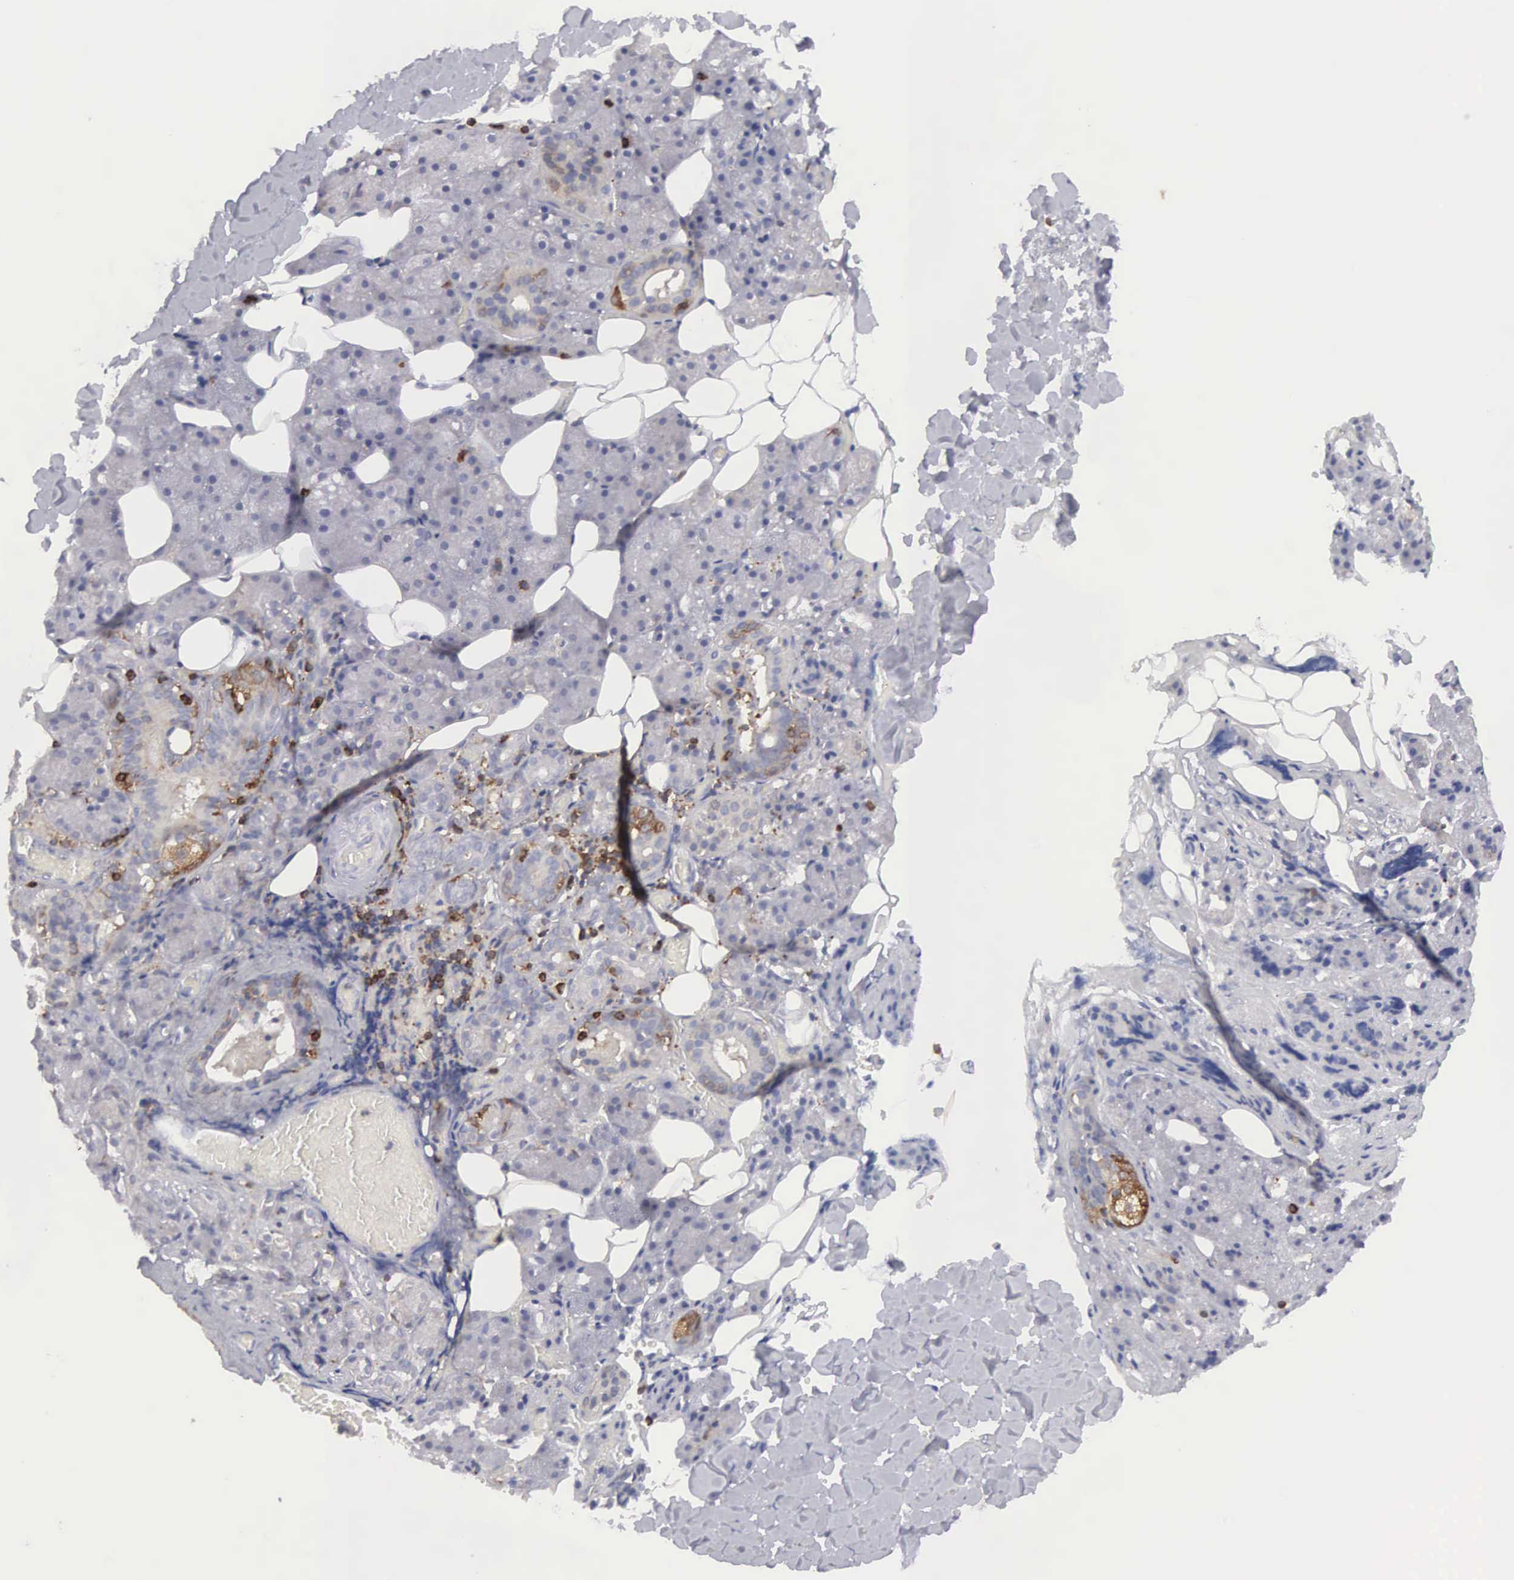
{"staining": {"intensity": "negative", "quantity": "none", "location": "none"}, "tissue": "salivary gland", "cell_type": "Glandular cells", "image_type": "normal", "snomed": [{"axis": "morphology", "description": "Normal tissue, NOS"}, {"axis": "topography", "description": "Salivary gland"}], "caption": "High power microscopy micrograph of an immunohistochemistry histopathology image of benign salivary gland, revealing no significant staining in glandular cells. (DAB (3,3'-diaminobenzidine) immunohistochemistry (IHC), high magnification).", "gene": "ENSG00000285304", "patient": {"sex": "female", "age": 55}}